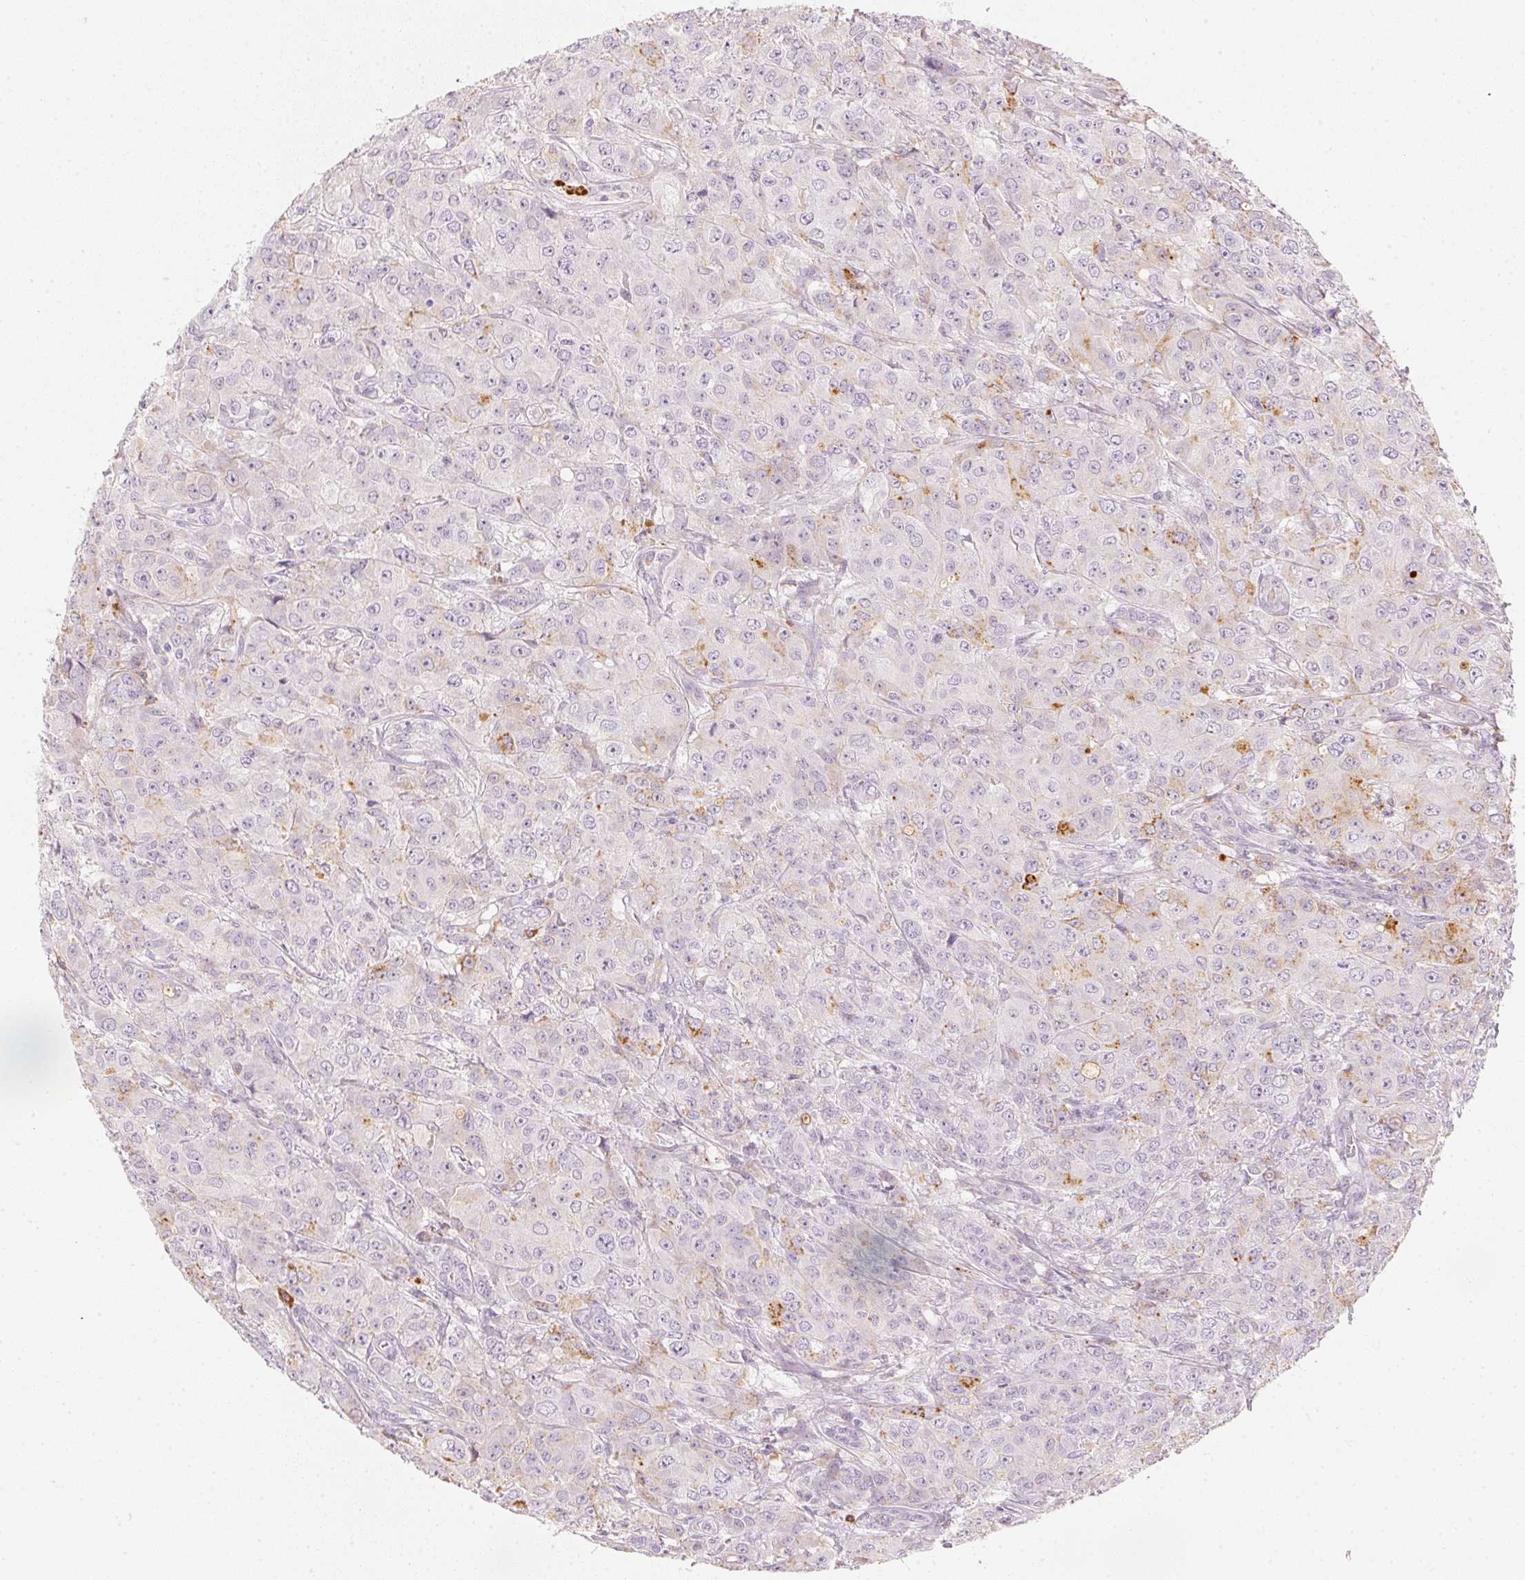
{"staining": {"intensity": "moderate", "quantity": "<25%", "location": "cytoplasmic/membranous"}, "tissue": "breast cancer", "cell_type": "Tumor cells", "image_type": "cancer", "snomed": [{"axis": "morphology", "description": "Normal tissue, NOS"}, {"axis": "morphology", "description": "Duct carcinoma"}, {"axis": "topography", "description": "Breast"}], "caption": "This is a histology image of immunohistochemistry staining of breast infiltrating ductal carcinoma, which shows moderate expression in the cytoplasmic/membranous of tumor cells.", "gene": "RMDN2", "patient": {"sex": "female", "age": 43}}